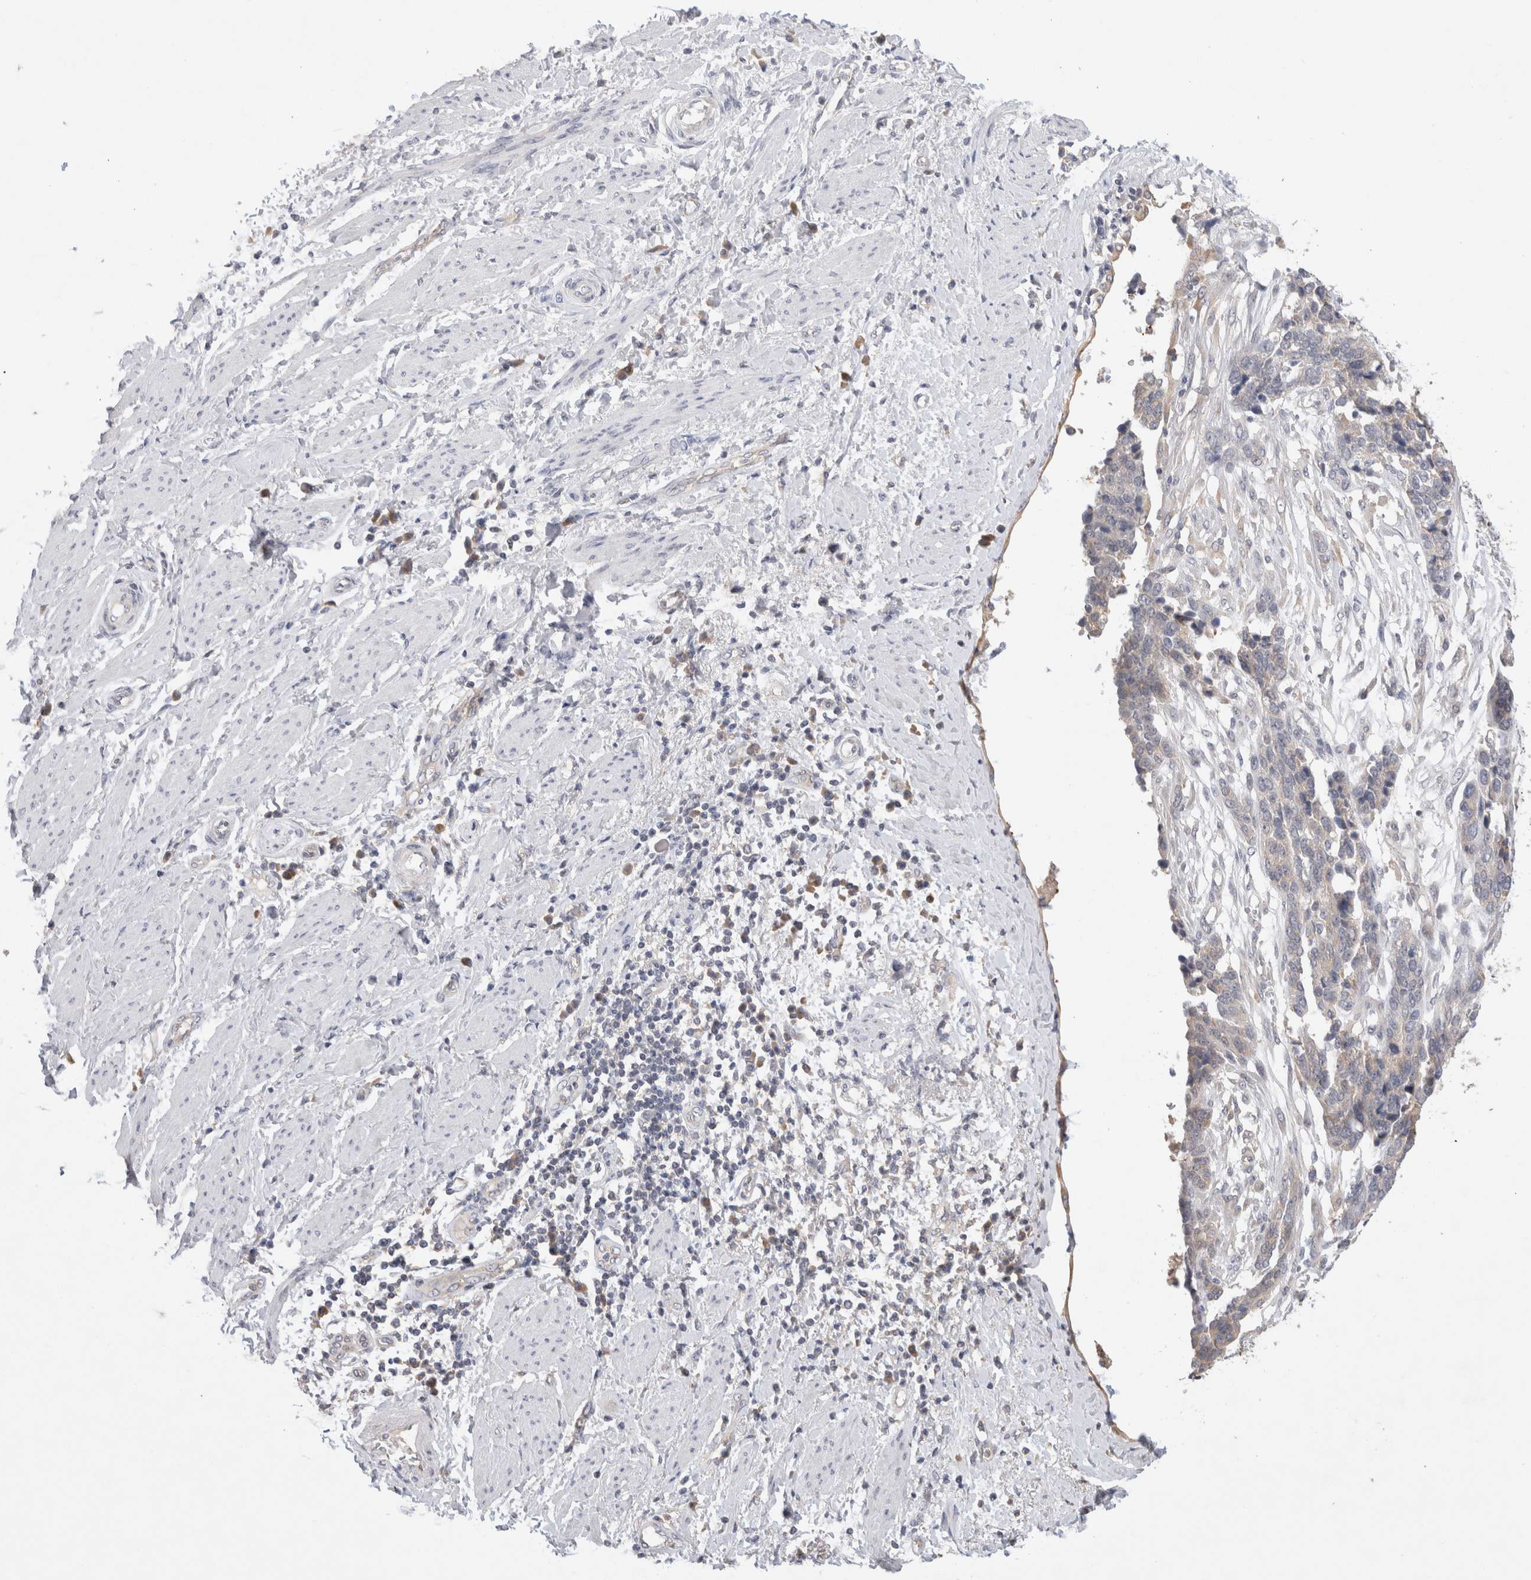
{"staining": {"intensity": "negative", "quantity": "none", "location": "none"}, "tissue": "ovarian cancer", "cell_type": "Tumor cells", "image_type": "cancer", "snomed": [{"axis": "morphology", "description": "Cystadenocarcinoma, serous, NOS"}, {"axis": "topography", "description": "Ovary"}], "caption": "A micrograph of human serous cystadenocarcinoma (ovarian) is negative for staining in tumor cells. (DAB immunohistochemistry (IHC) visualized using brightfield microscopy, high magnification).", "gene": "GAS1", "patient": {"sex": "female", "age": 44}}